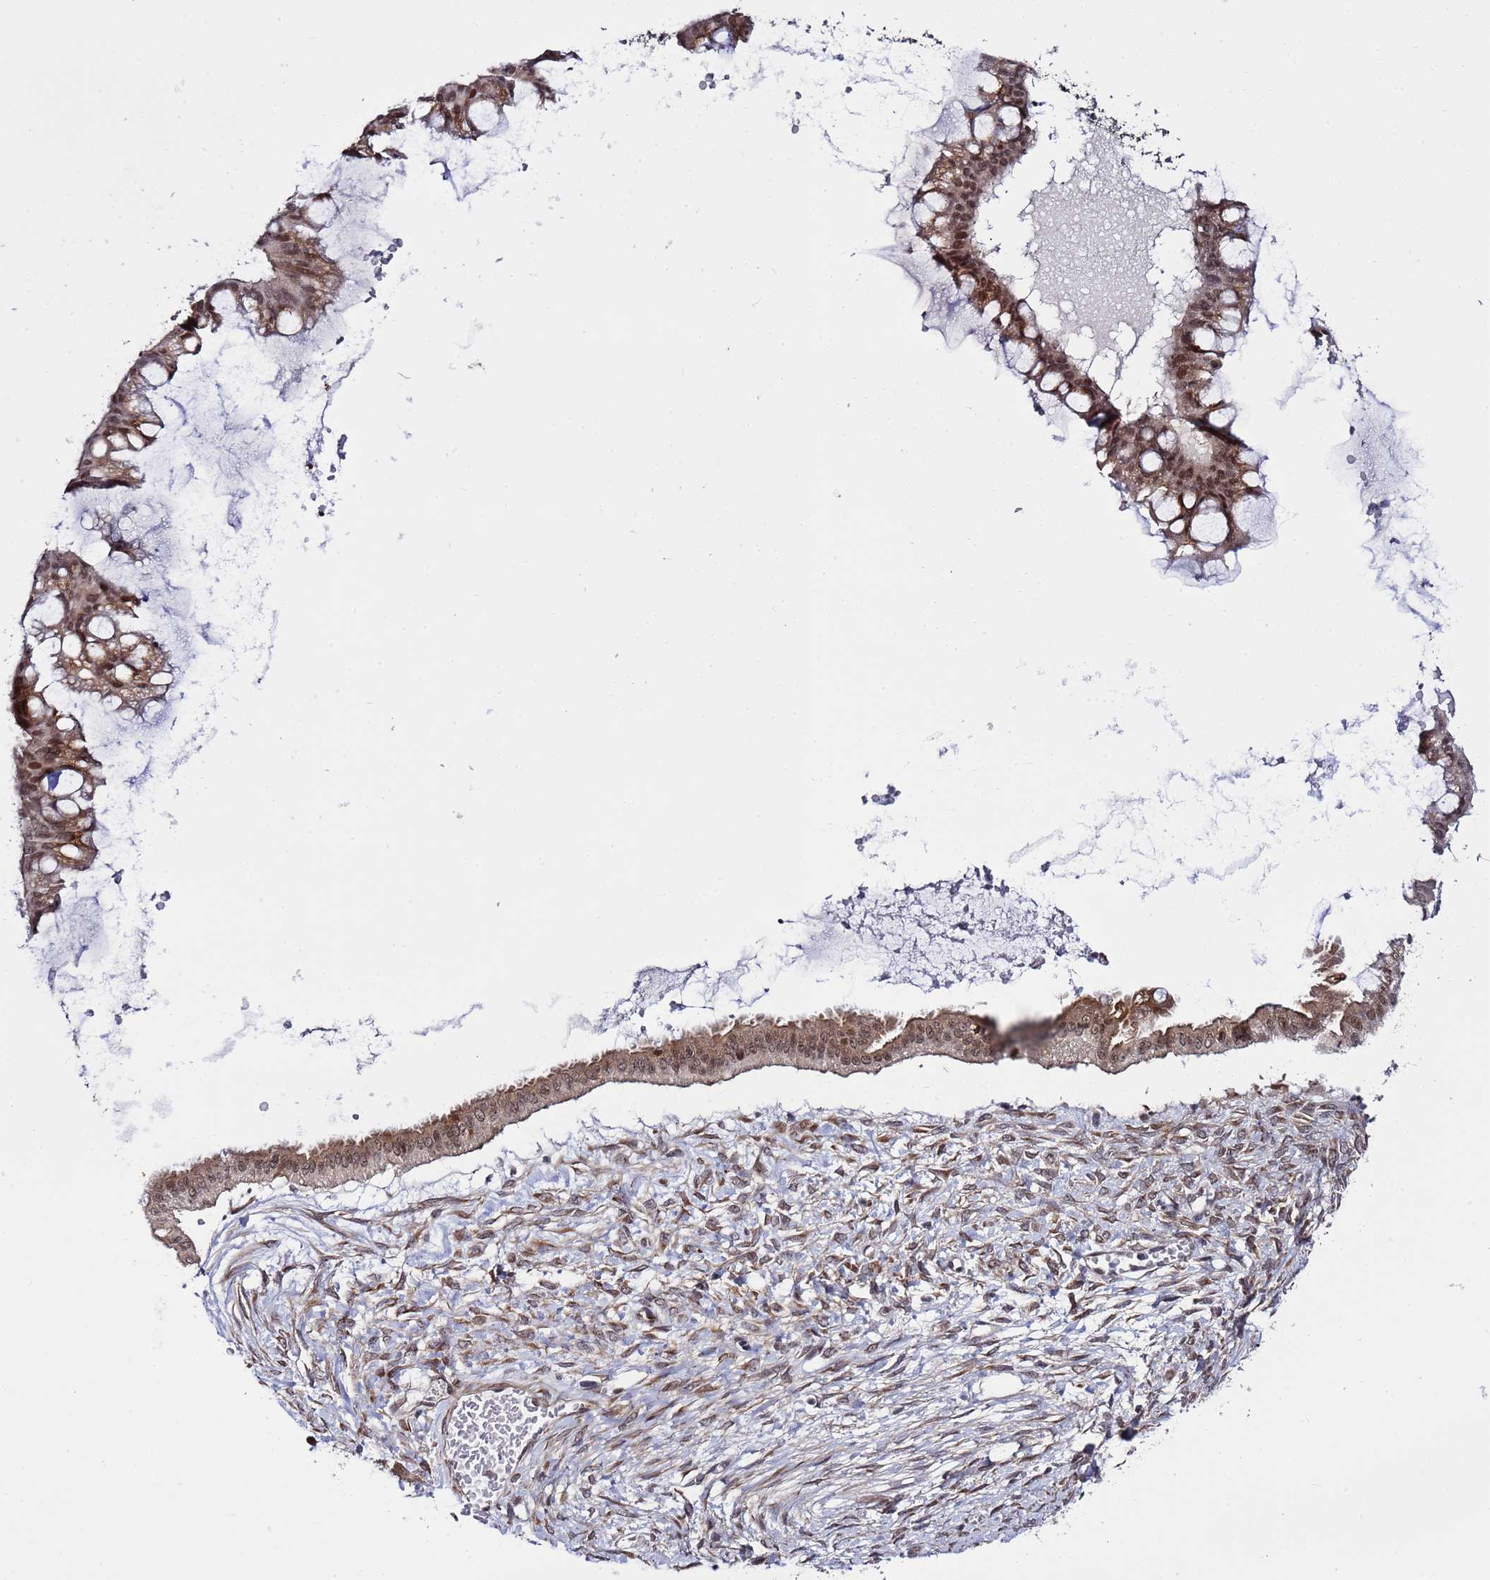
{"staining": {"intensity": "moderate", "quantity": ">75%", "location": "cytoplasmic/membranous,nuclear"}, "tissue": "ovarian cancer", "cell_type": "Tumor cells", "image_type": "cancer", "snomed": [{"axis": "morphology", "description": "Cystadenocarcinoma, mucinous, NOS"}, {"axis": "topography", "description": "Ovary"}], "caption": "The immunohistochemical stain labels moderate cytoplasmic/membranous and nuclear positivity in tumor cells of ovarian cancer tissue.", "gene": "POLR2D", "patient": {"sex": "female", "age": 73}}